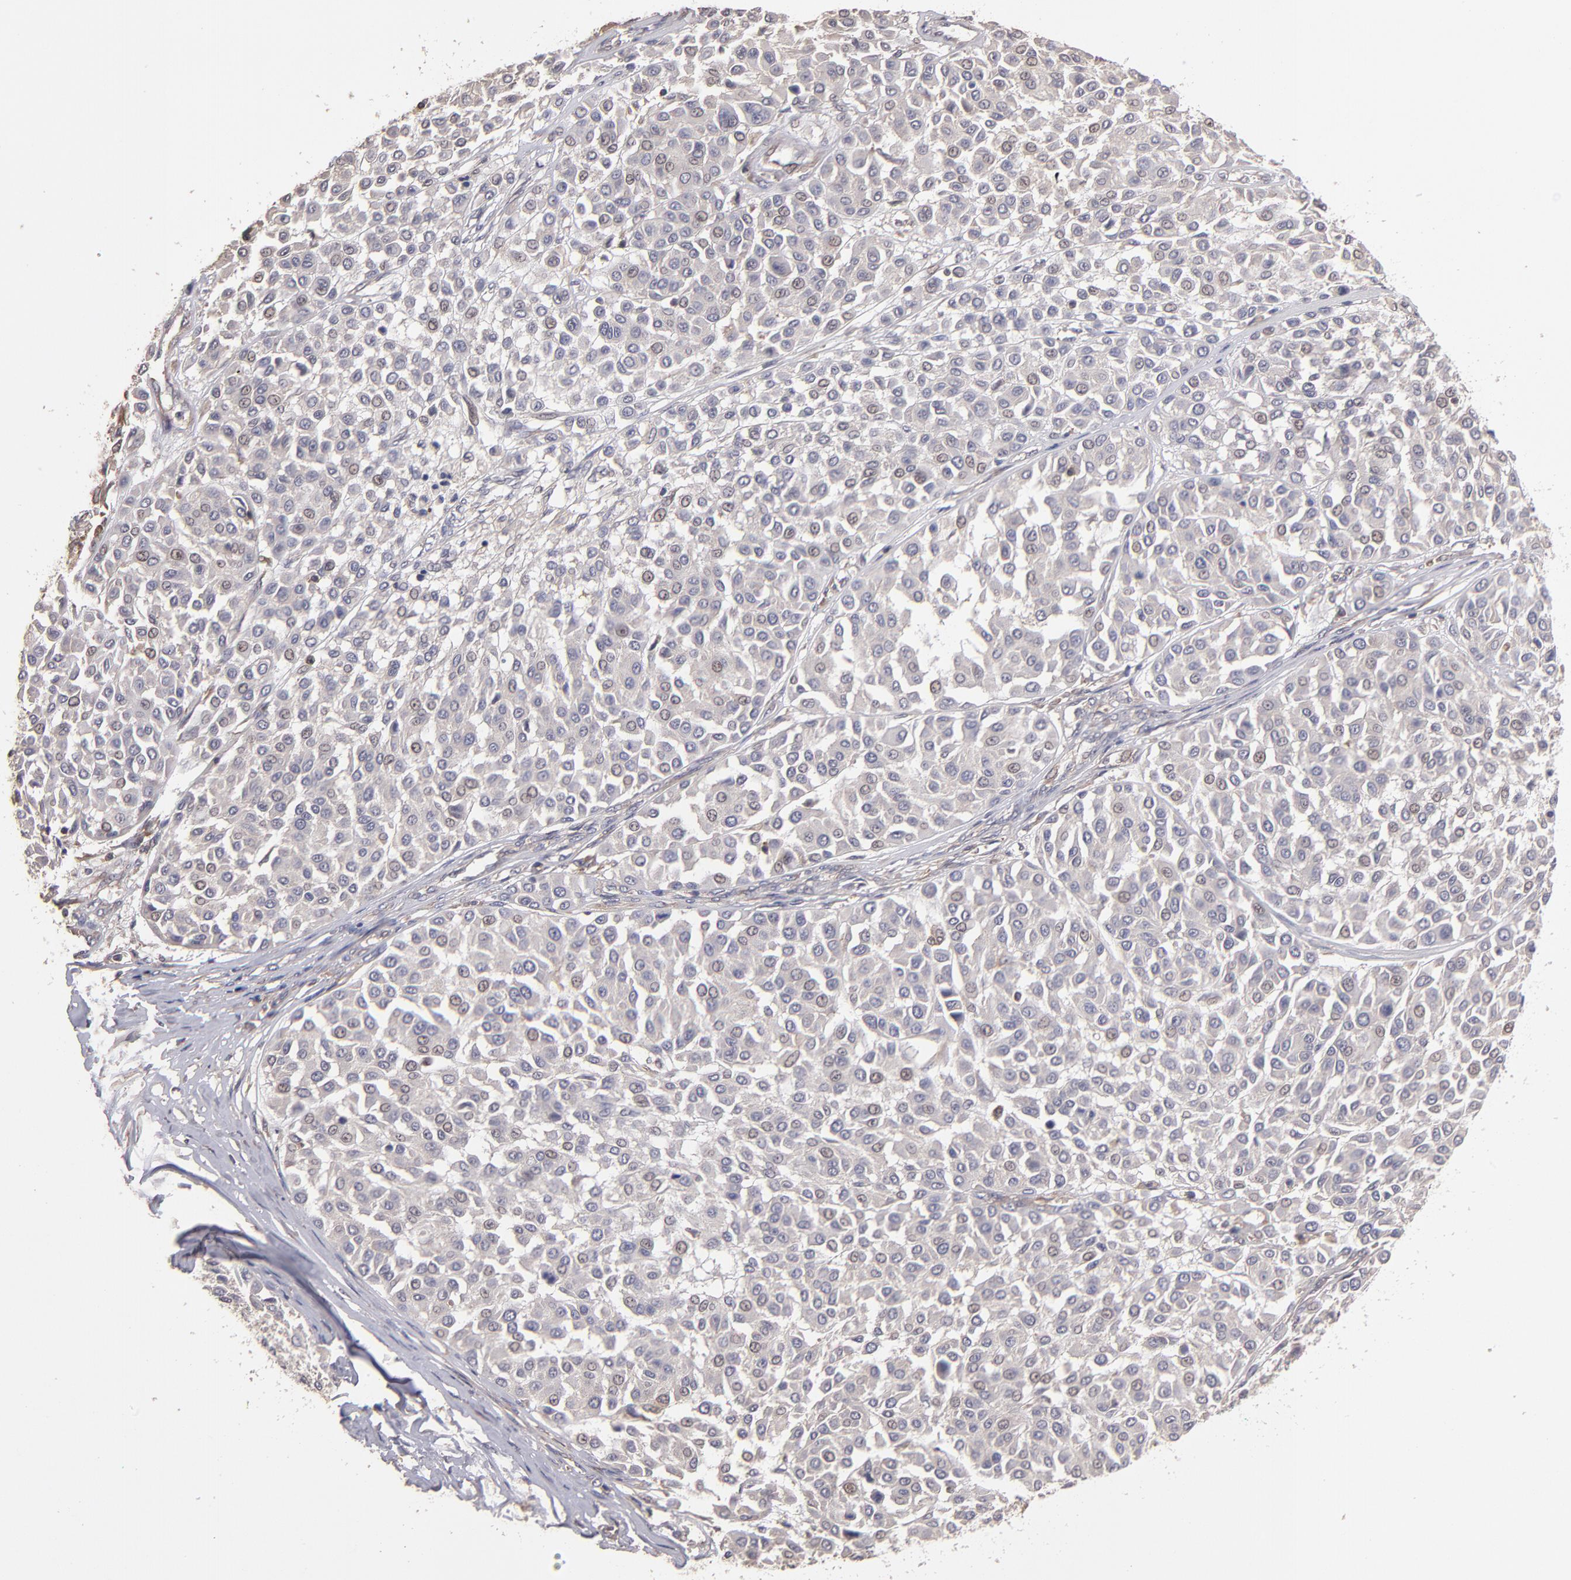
{"staining": {"intensity": "negative", "quantity": "none", "location": "none"}, "tissue": "melanoma", "cell_type": "Tumor cells", "image_type": "cancer", "snomed": [{"axis": "morphology", "description": "Malignant melanoma, Metastatic site"}, {"axis": "topography", "description": "Soft tissue"}], "caption": "Image shows no significant protein positivity in tumor cells of melanoma.", "gene": "NF2", "patient": {"sex": "male", "age": 41}}